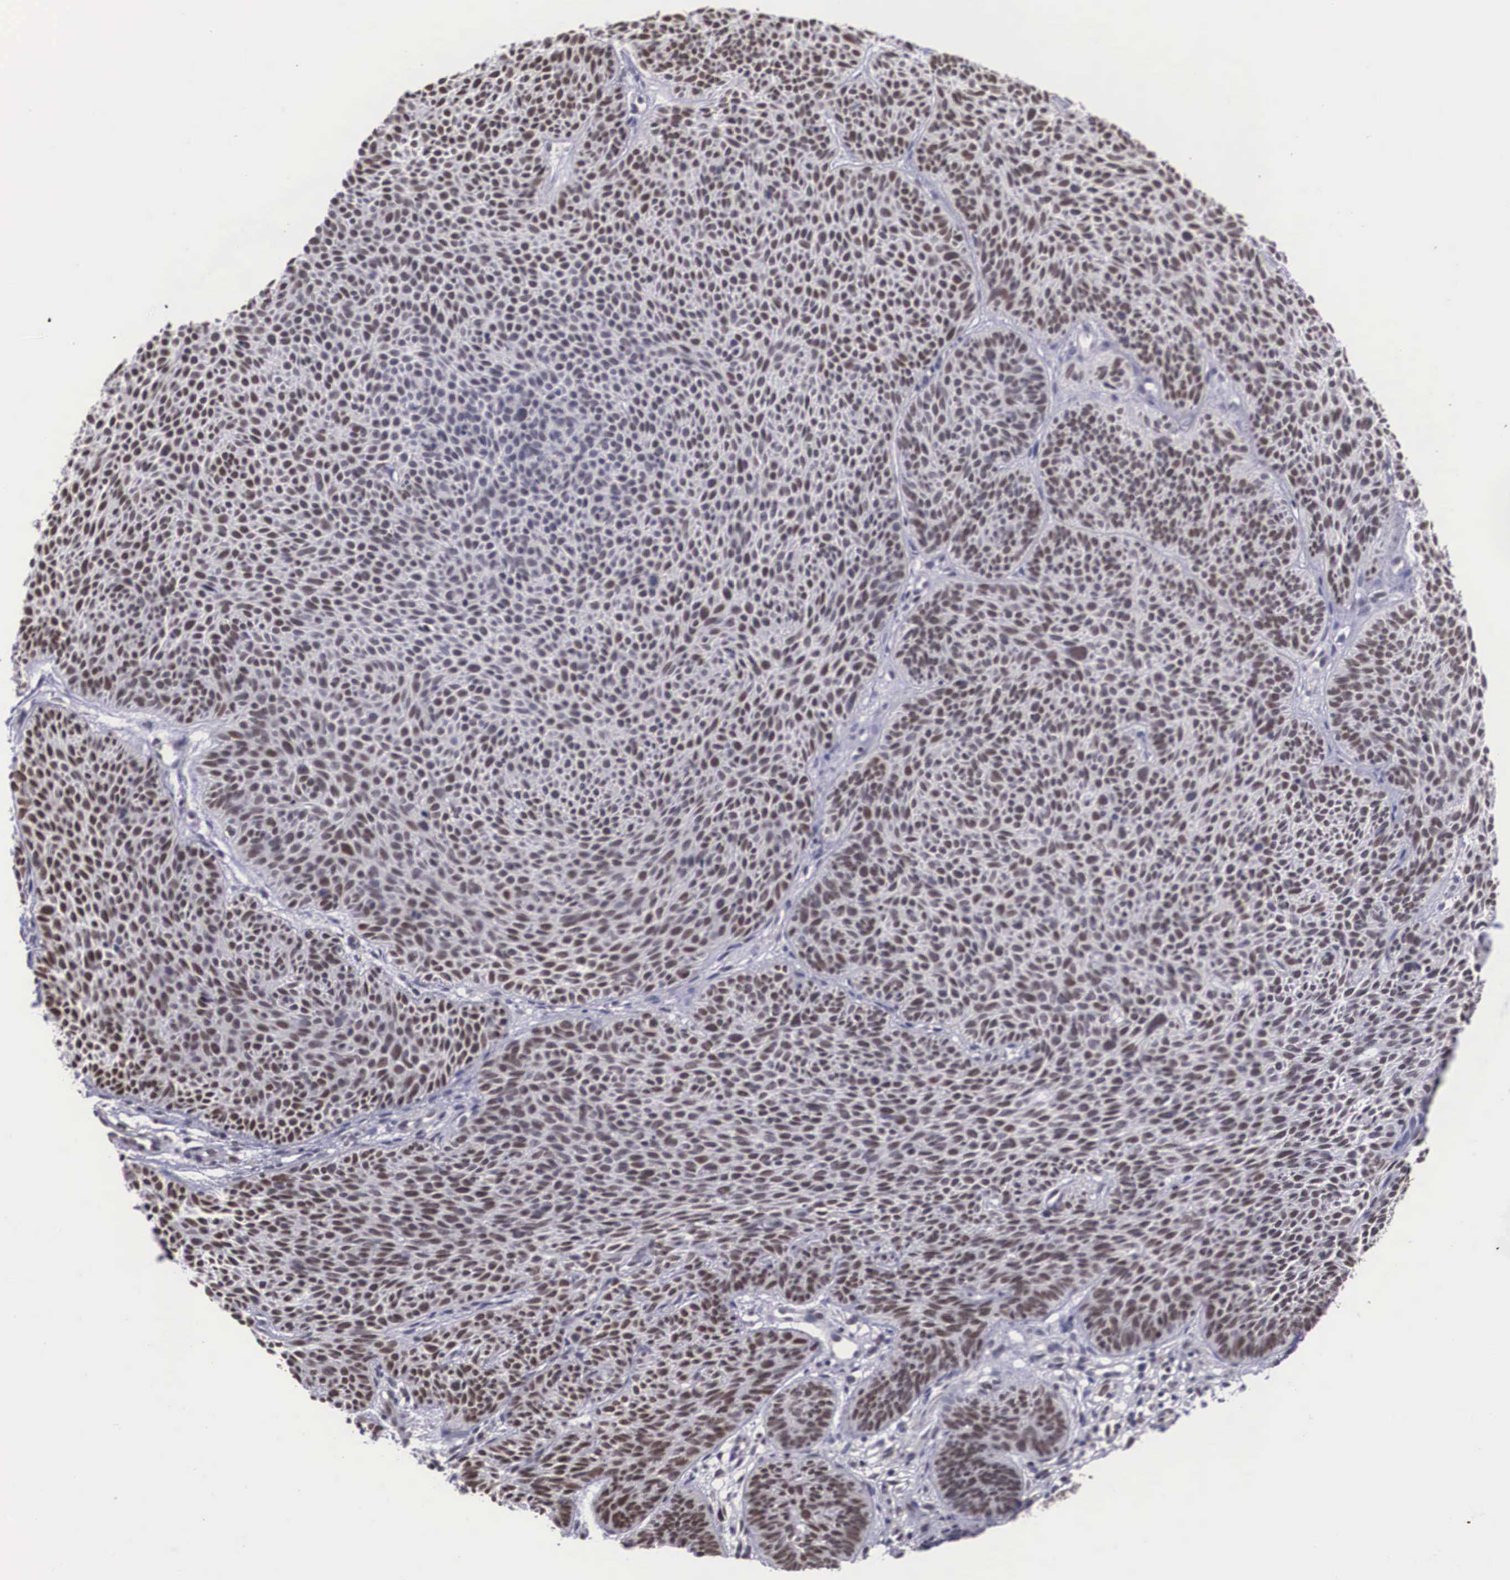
{"staining": {"intensity": "weak", "quantity": "25%-75%", "location": "nuclear"}, "tissue": "skin cancer", "cell_type": "Tumor cells", "image_type": "cancer", "snomed": [{"axis": "morphology", "description": "Basal cell carcinoma"}, {"axis": "topography", "description": "Skin"}], "caption": "Basal cell carcinoma (skin) stained with immunohistochemistry reveals weak nuclear staining in about 25%-75% of tumor cells.", "gene": "ZNF275", "patient": {"sex": "male", "age": 84}}